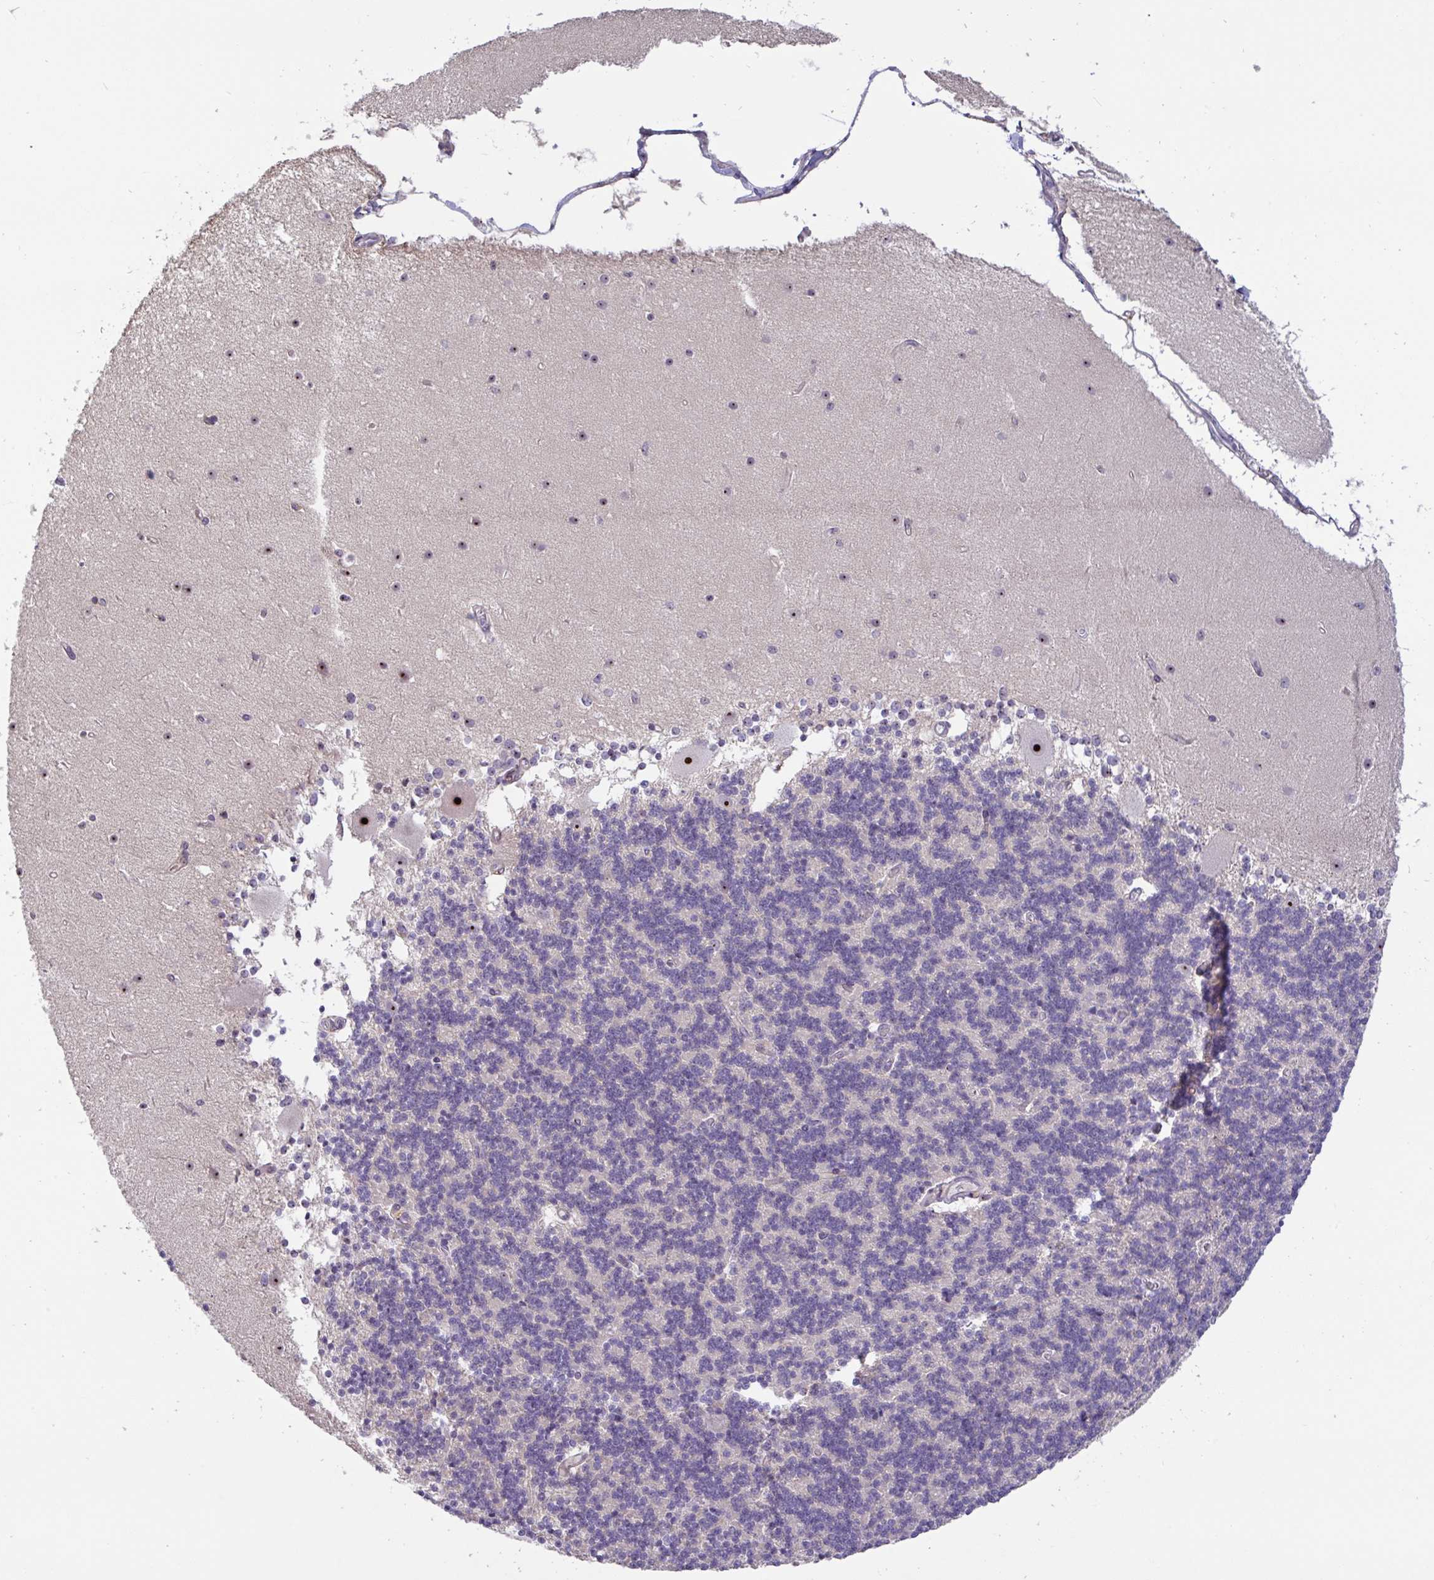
{"staining": {"intensity": "negative", "quantity": "none", "location": "none"}, "tissue": "cerebellum", "cell_type": "Cells in granular layer", "image_type": "normal", "snomed": [{"axis": "morphology", "description": "Normal tissue, NOS"}, {"axis": "topography", "description": "Cerebellum"}], "caption": "Immunohistochemistry histopathology image of normal cerebellum: cerebellum stained with DAB demonstrates no significant protein expression in cells in granular layer. Brightfield microscopy of IHC stained with DAB (3,3'-diaminobenzidine) (brown) and hematoxylin (blue), captured at high magnification.", "gene": "MXRA8", "patient": {"sex": "female", "age": 54}}